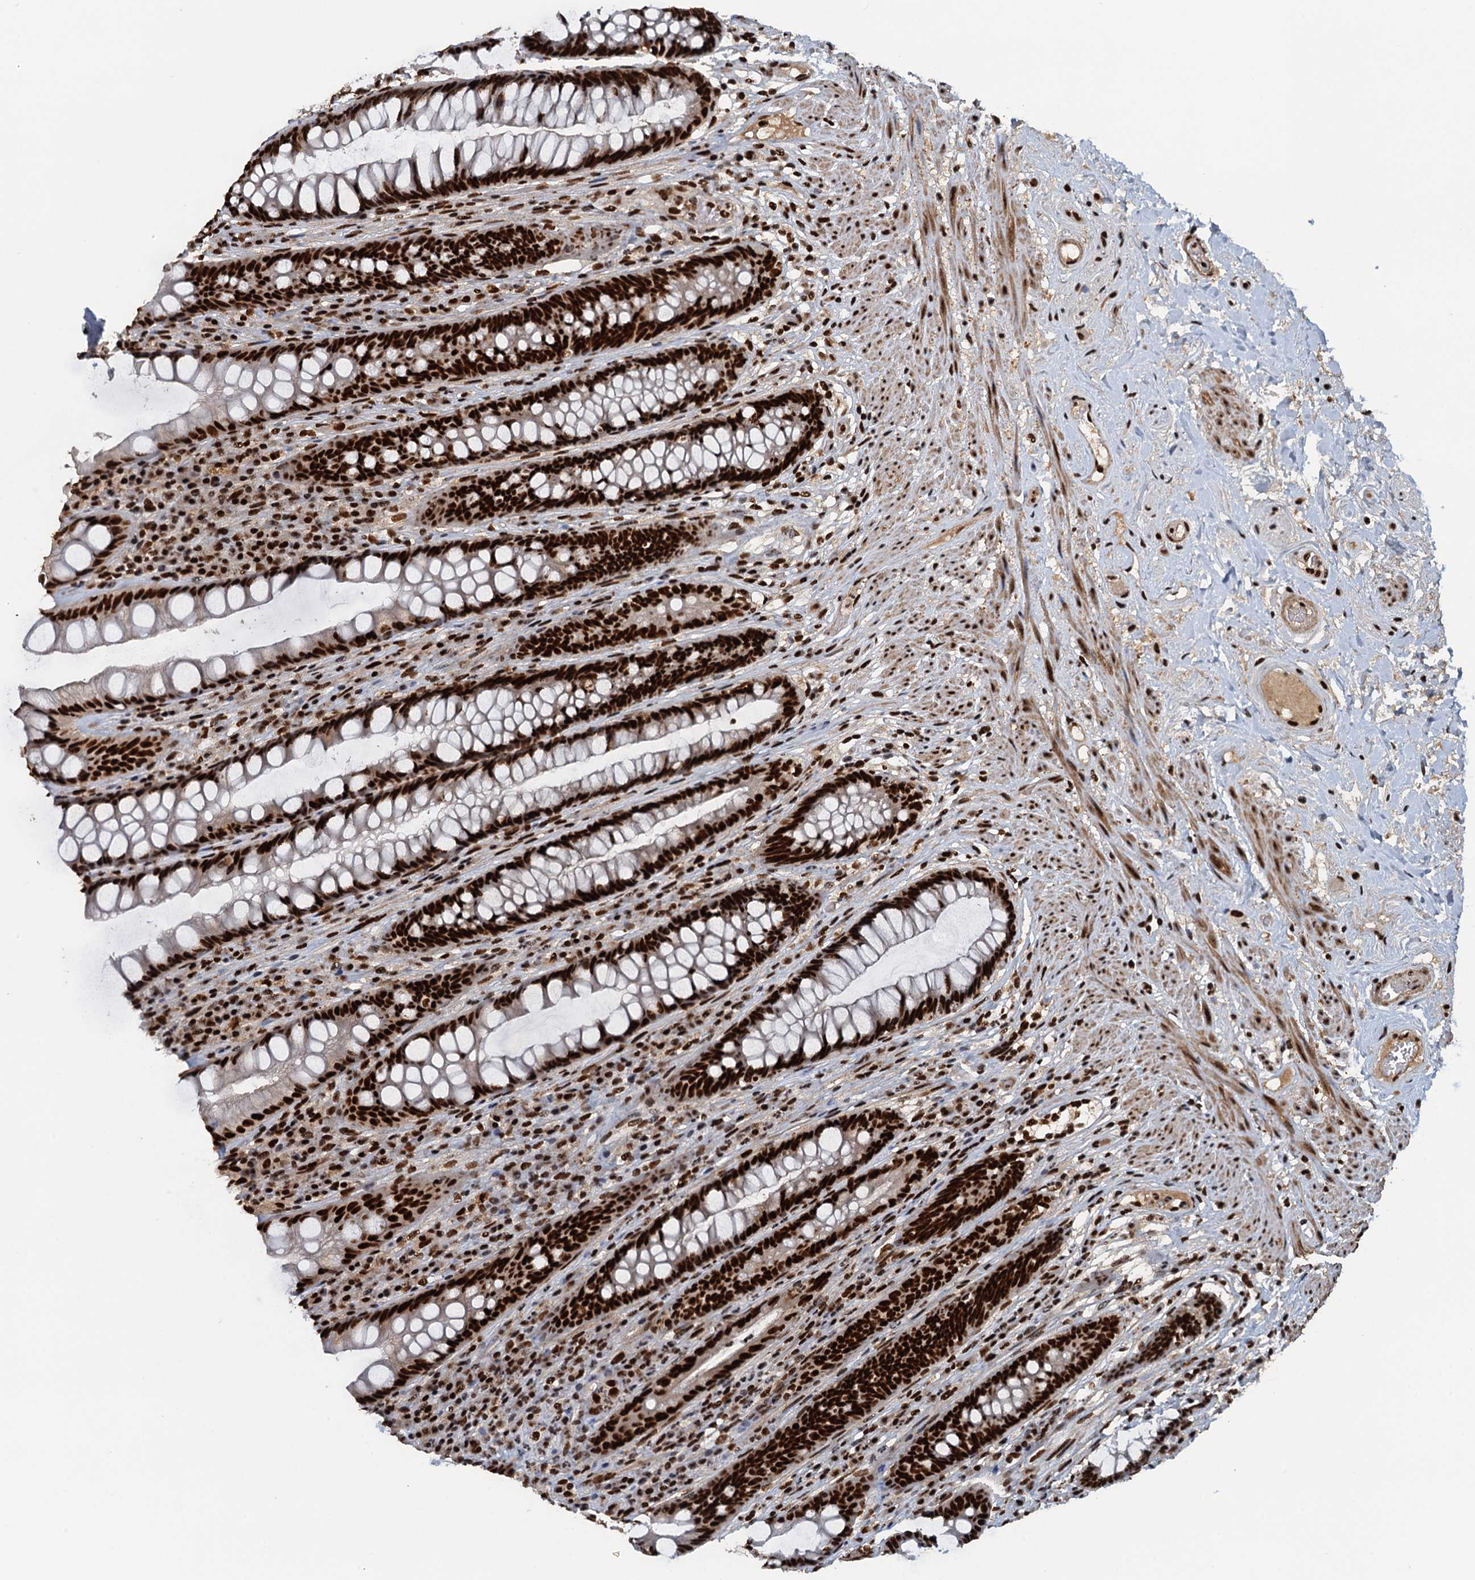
{"staining": {"intensity": "strong", "quantity": ">75%", "location": "nuclear"}, "tissue": "rectum", "cell_type": "Glandular cells", "image_type": "normal", "snomed": [{"axis": "morphology", "description": "Normal tissue, NOS"}, {"axis": "topography", "description": "Rectum"}], "caption": "A high-resolution photomicrograph shows IHC staining of benign rectum, which exhibits strong nuclear expression in about >75% of glandular cells. (Brightfield microscopy of DAB IHC at high magnification).", "gene": "ZC3H18", "patient": {"sex": "male", "age": 74}}